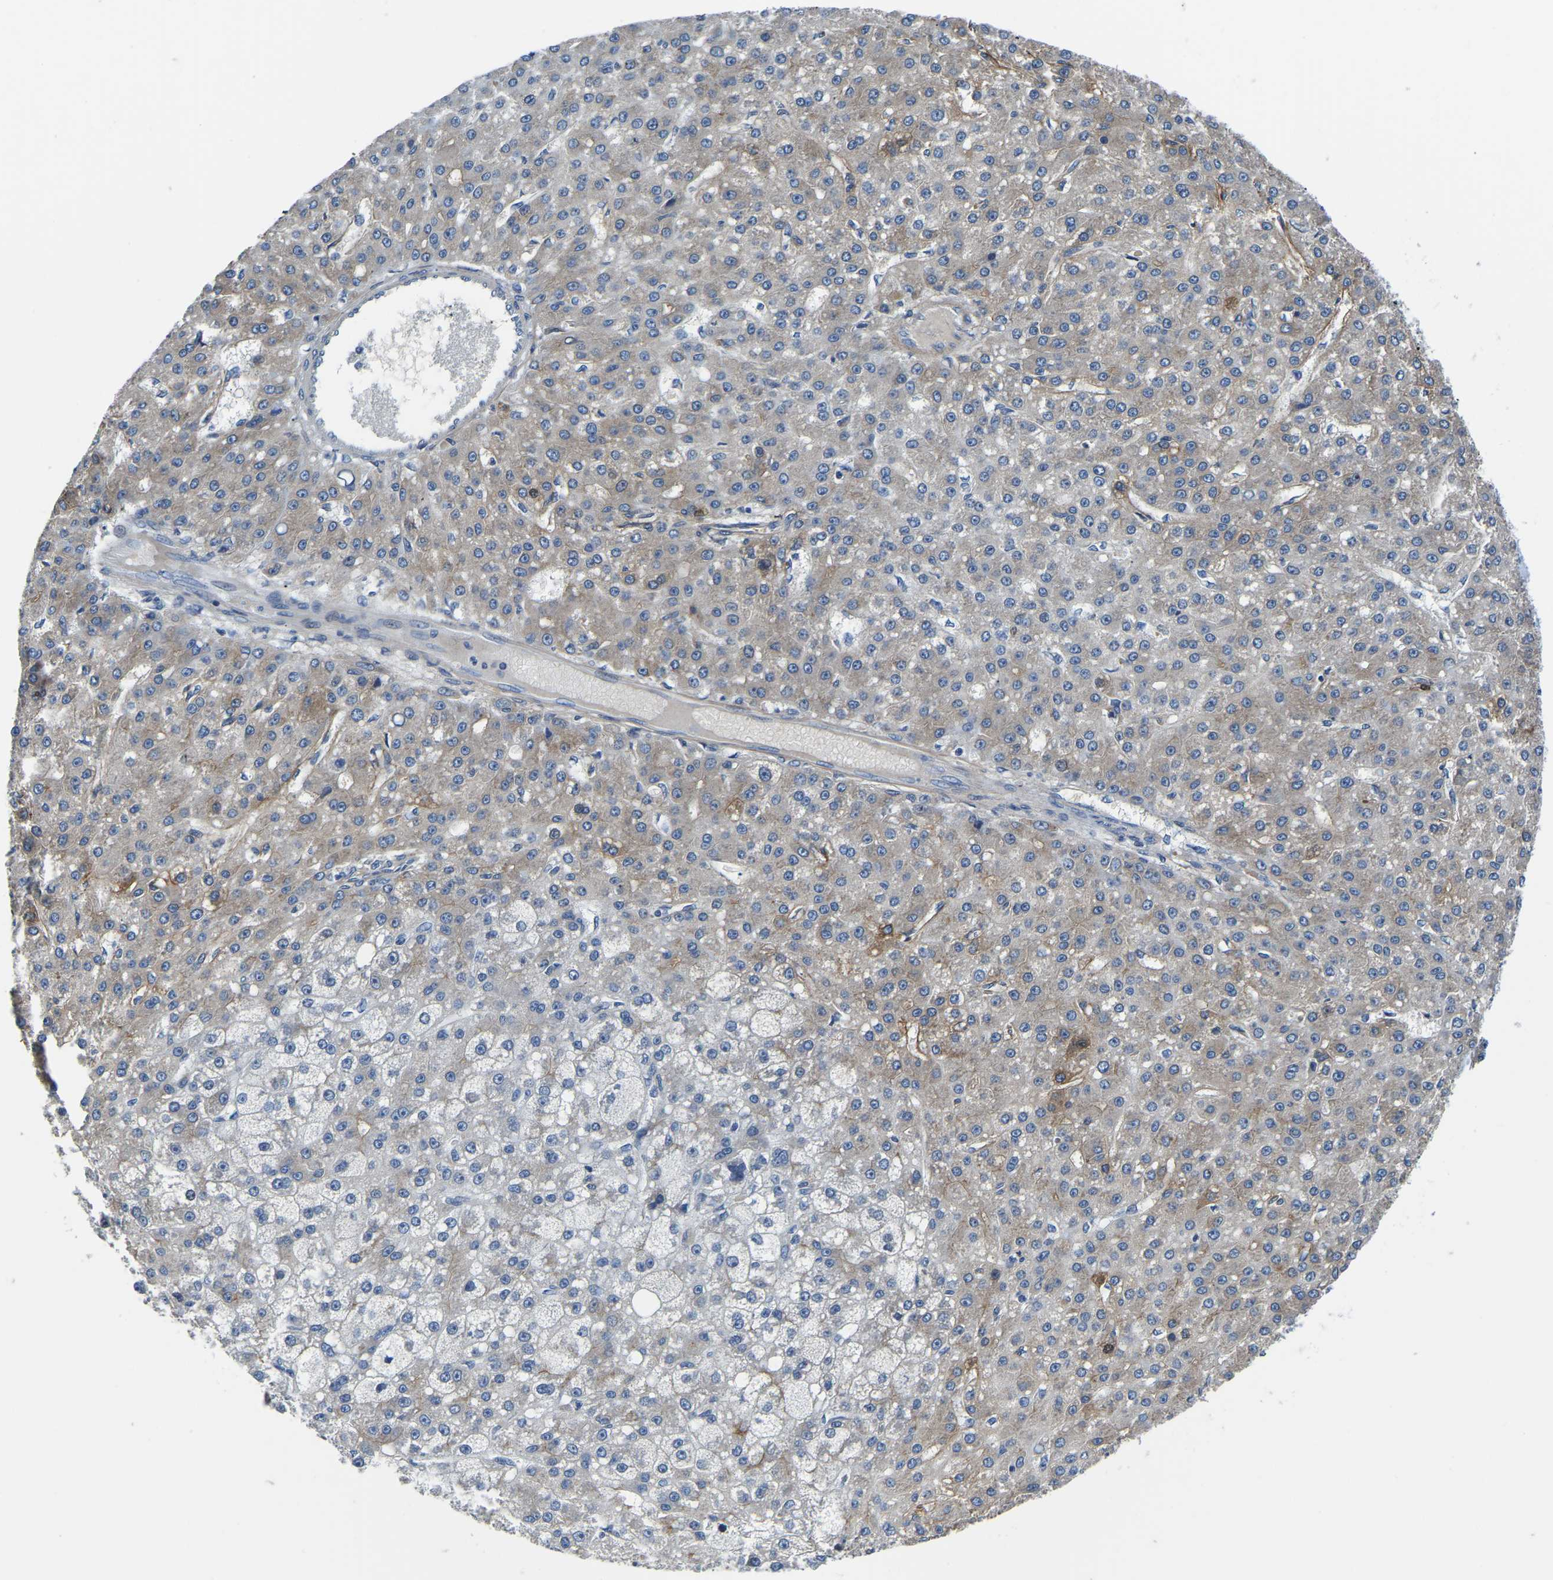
{"staining": {"intensity": "weak", "quantity": "<25%", "location": "cytoplasmic/membranous"}, "tissue": "liver cancer", "cell_type": "Tumor cells", "image_type": "cancer", "snomed": [{"axis": "morphology", "description": "Carcinoma, Hepatocellular, NOS"}, {"axis": "topography", "description": "Liver"}], "caption": "Human hepatocellular carcinoma (liver) stained for a protein using immunohistochemistry (IHC) reveals no expression in tumor cells.", "gene": "LIAS", "patient": {"sex": "male", "age": 67}}